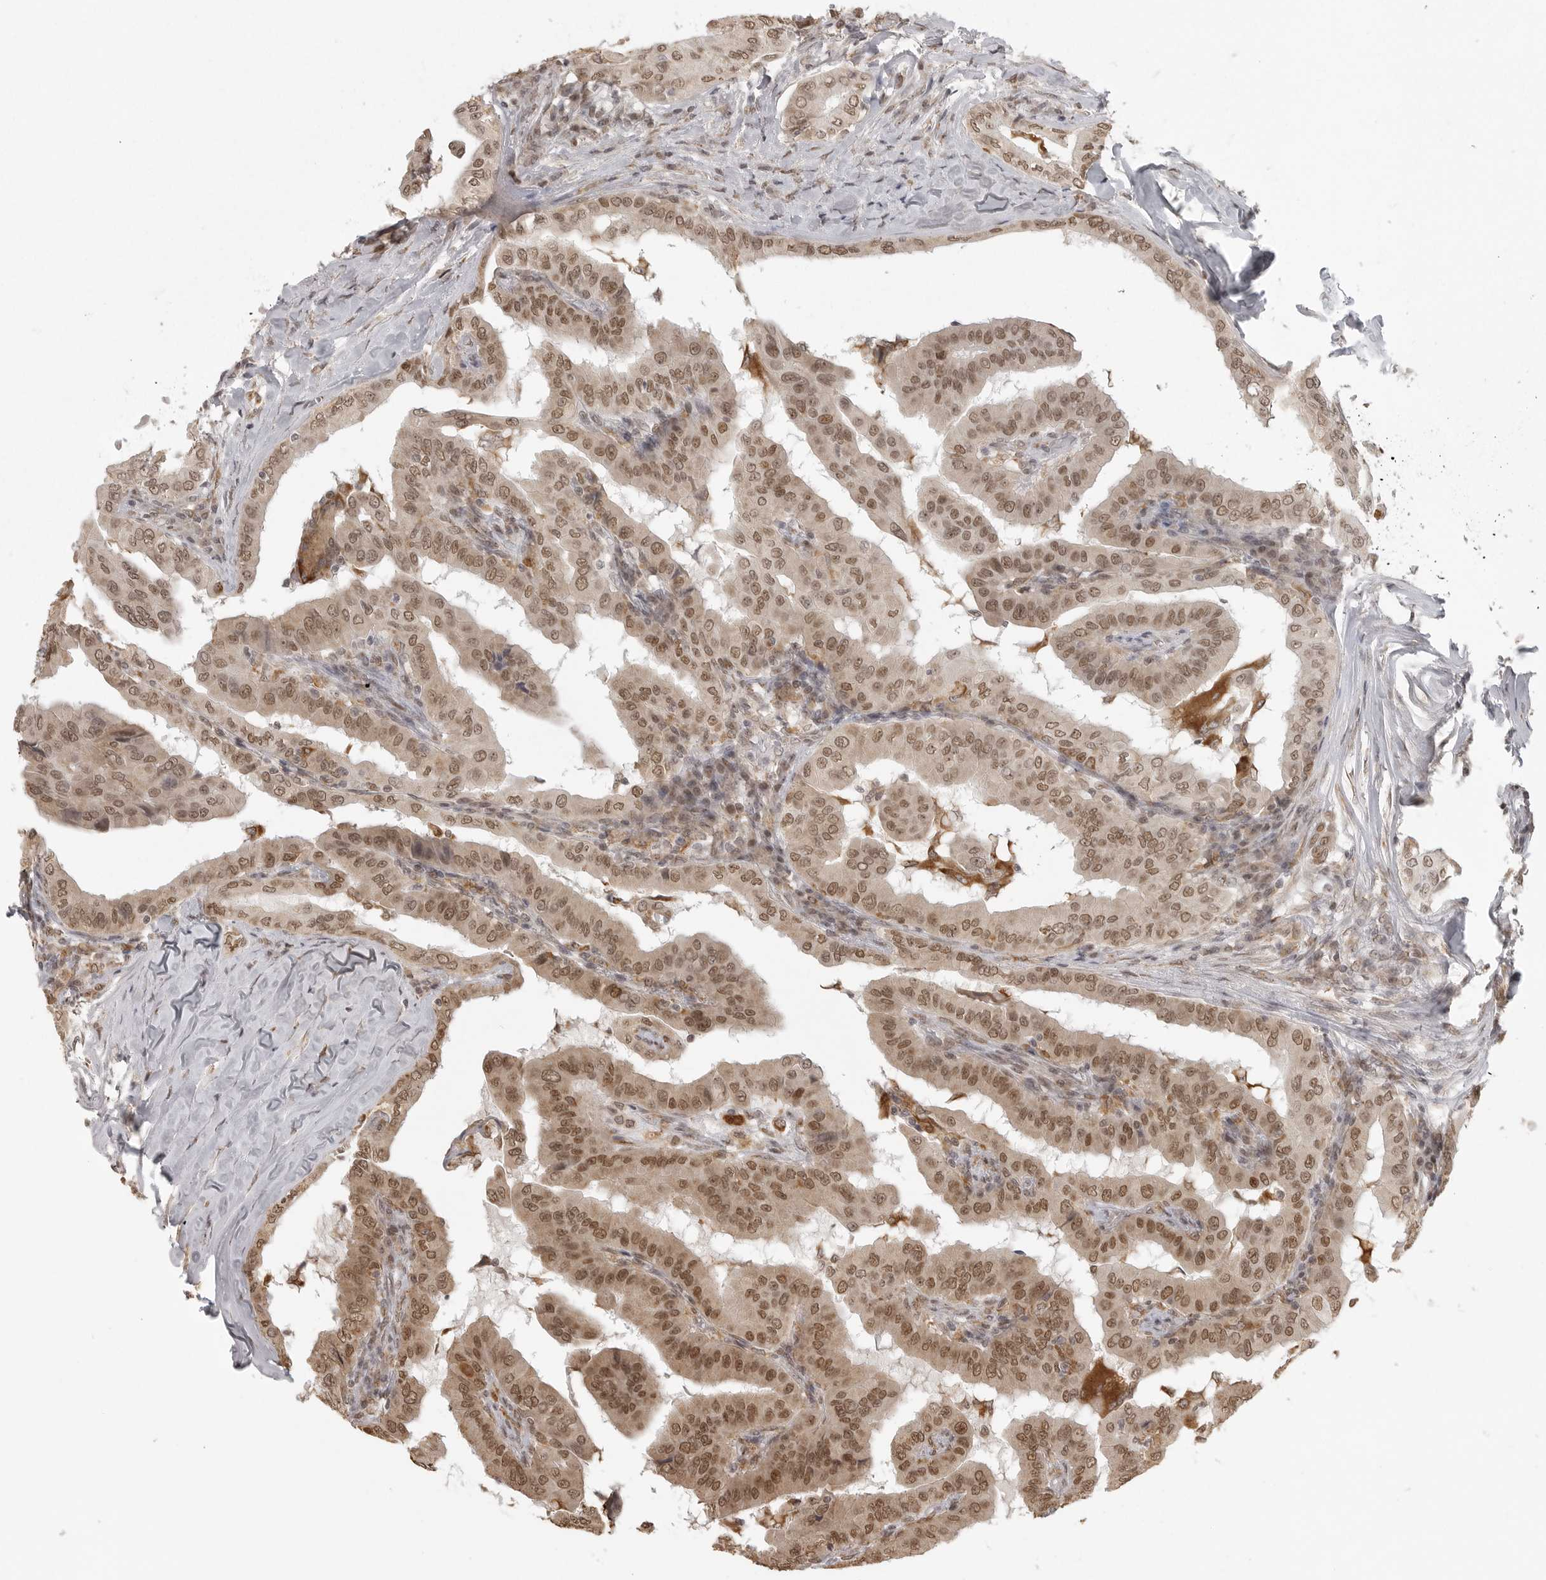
{"staining": {"intensity": "moderate", "quantity": ">75%", "location": "nuclear"}, "tissue": "thyroid cancer", "cell_type": "Tumor cells", "image_type": "cancer", "snomed": [{"axis": "morphology", "description": "Papillary adenocarcinoma, NOS"}, {"axis": "topography", "description": "Thyroid gland"}], "caption": "Moderate nuclear positivity for a protein is seen in approximately >75% of tumor cells of thyroid cancer (papillary adenocarcinoma) using IHC.", "gene": "ISG20L2", "patient": {"sex": "male", "age": 33}}